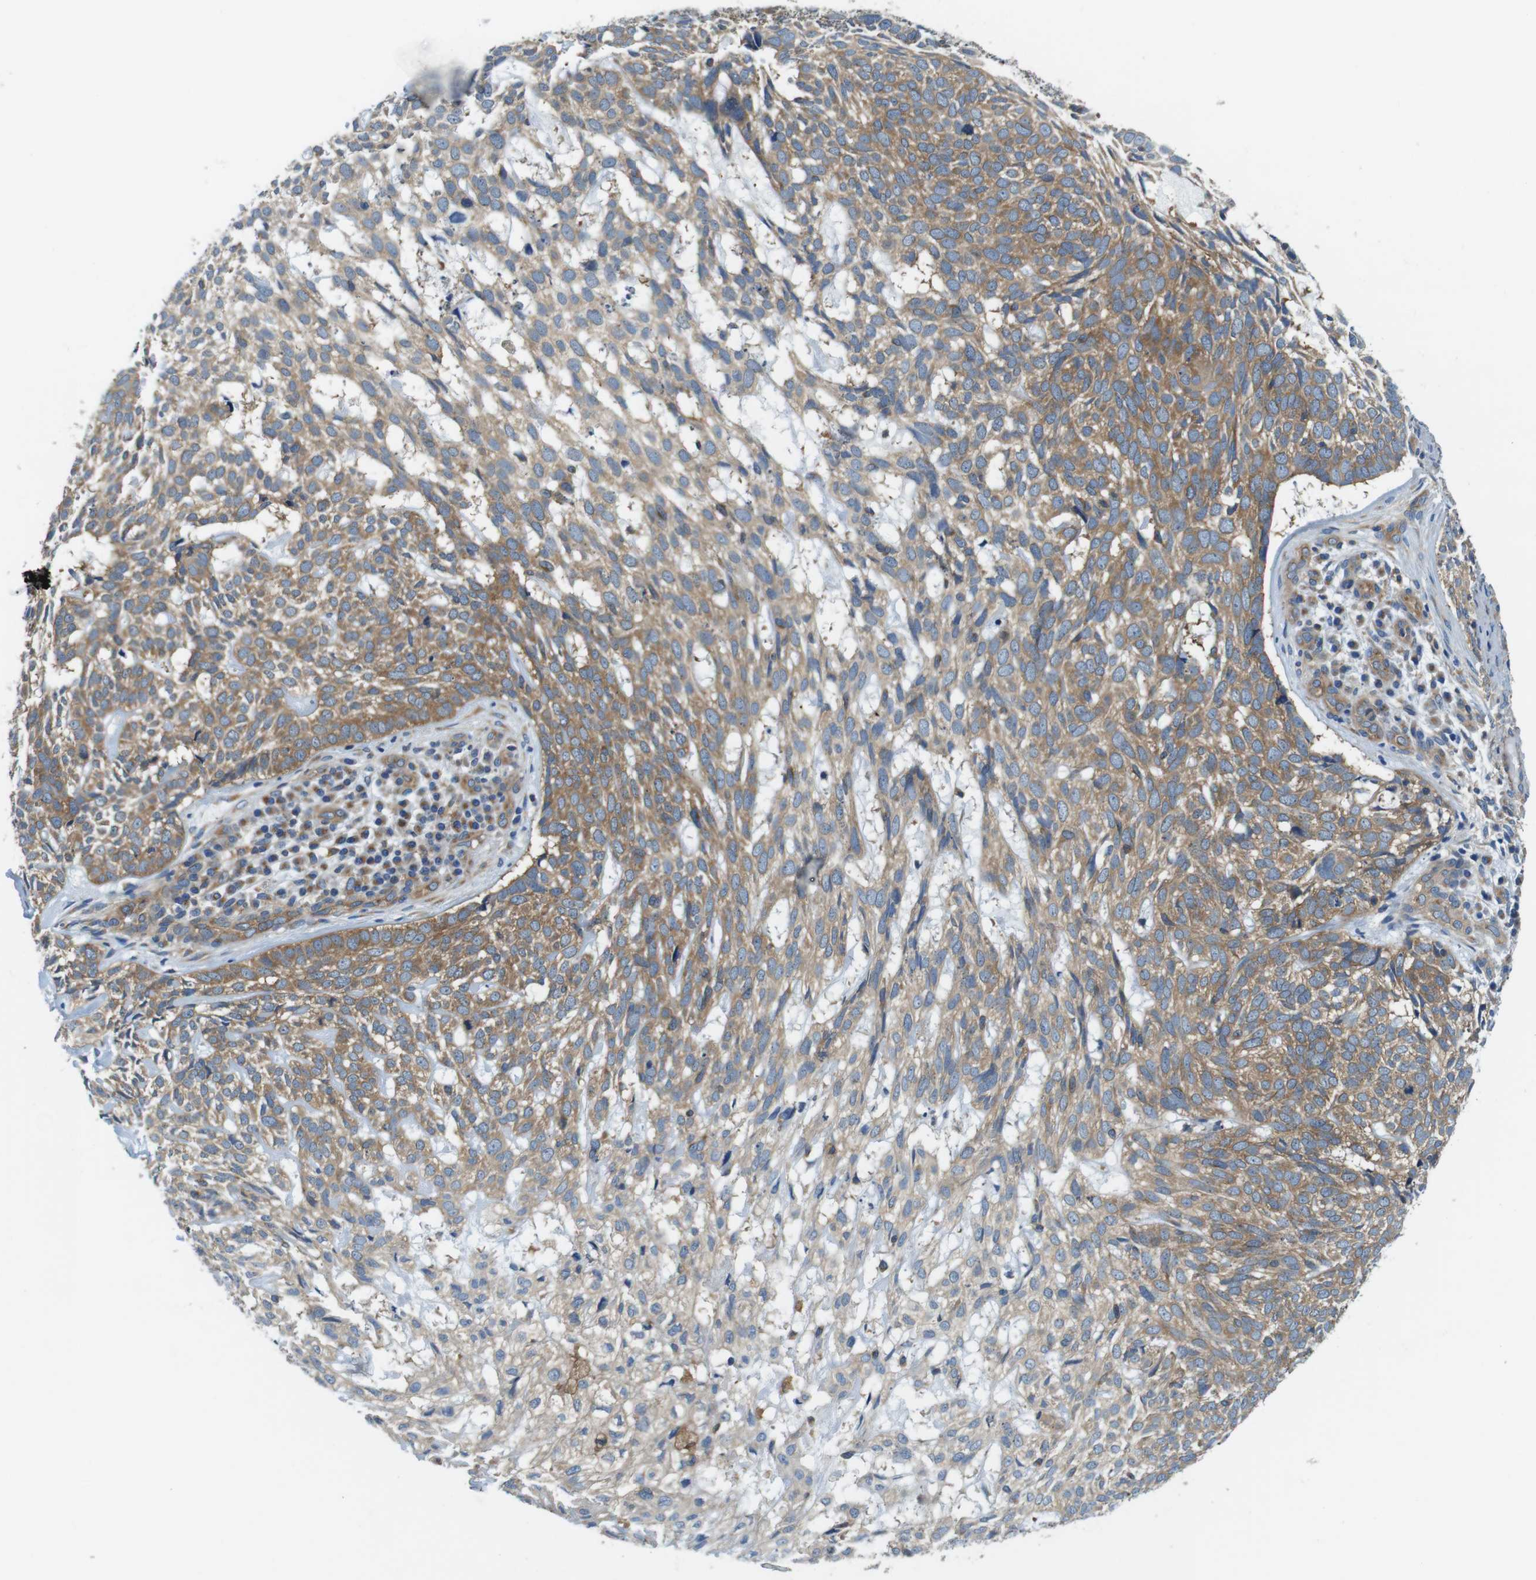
{"staining": {"intensity": "moderate", "quantity": ">75%", "location": "cytoplasmic/membranous"}, "tissue": "skin cancer", "cell_type": "Tumor cells", "image_type": "cancer", "snomed": [{"axis": "morphology", "description": "Basal cell carcinoma"}, {"axis": "topography", "description": "Skin"}], "caption": "This histopathology image exhibits immunohistochemistry staining of basal cell carcinoma (skin), with medium moderate cytoplasmic/membranous staining in approximately >75% of tumor cells.", "gene": "DENND4C", "patient": {"sex": "male", "age": 72}}